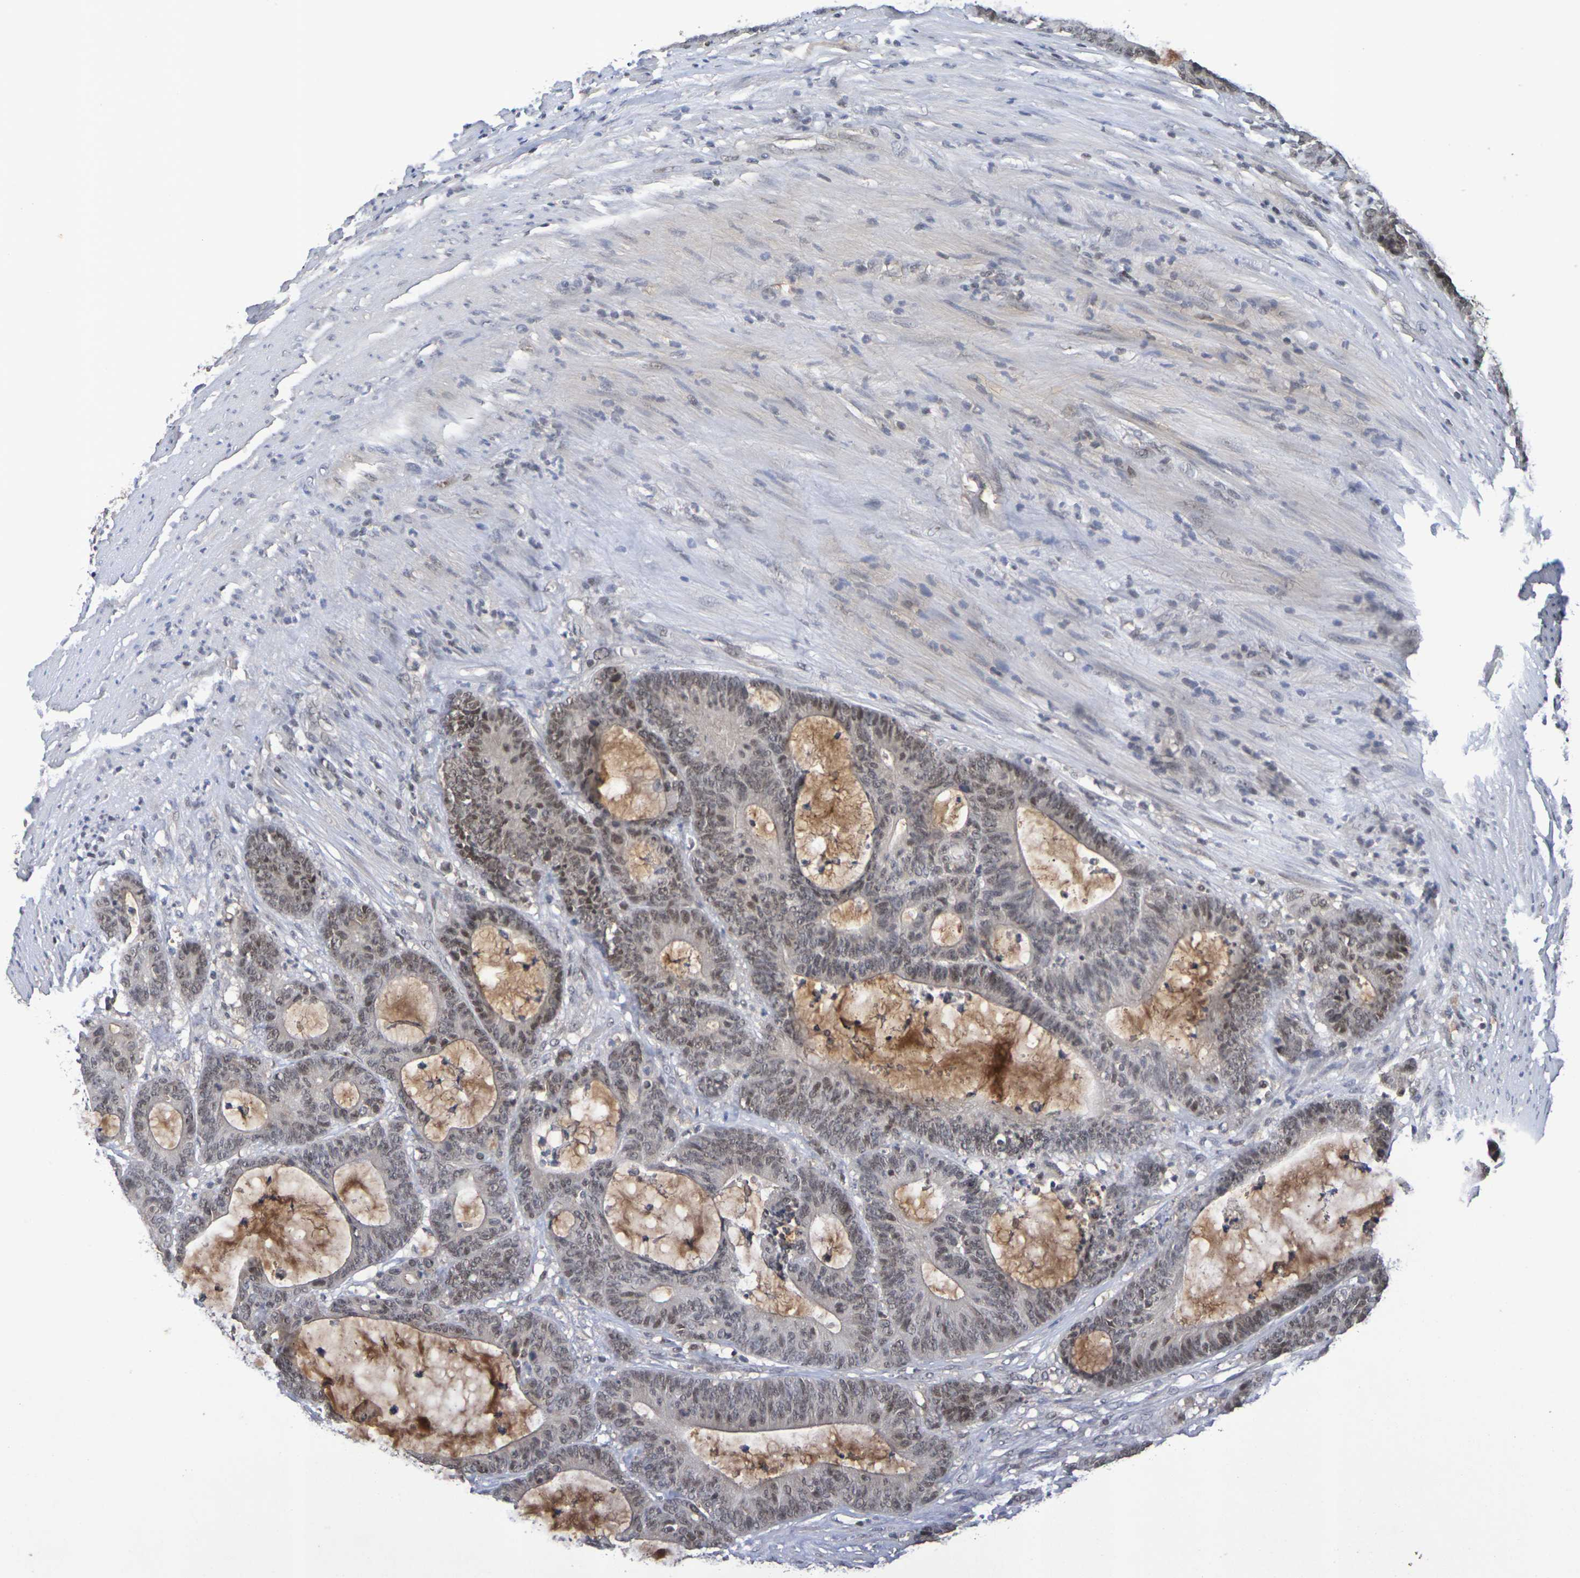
{"staining": {"intensity": "moderate", "quantity": ">75%", "location": "nuclear"}, "tissue": "colorectal cancer", "cell_type": "Tumor cells", "image_type": "cancer", "snomed": [{"axis": "morphology", "description": "Adenocarcinoma, NOS"}, {"axis": "topography", "description": "Colon"}], "caption": "Immunohistochemical staining of human colorectal cancer demonstrates medium levels of moderate nuclear protein positivity in approximately >75% of tumor cells. The staining was performed using DAB to visualize the protein expression in brown, while the nuclei were stained in blue with hematoxylin (Magnification: 20x).", "gene": "TERF2", "patient": {"sex": "female", "age": 84}}